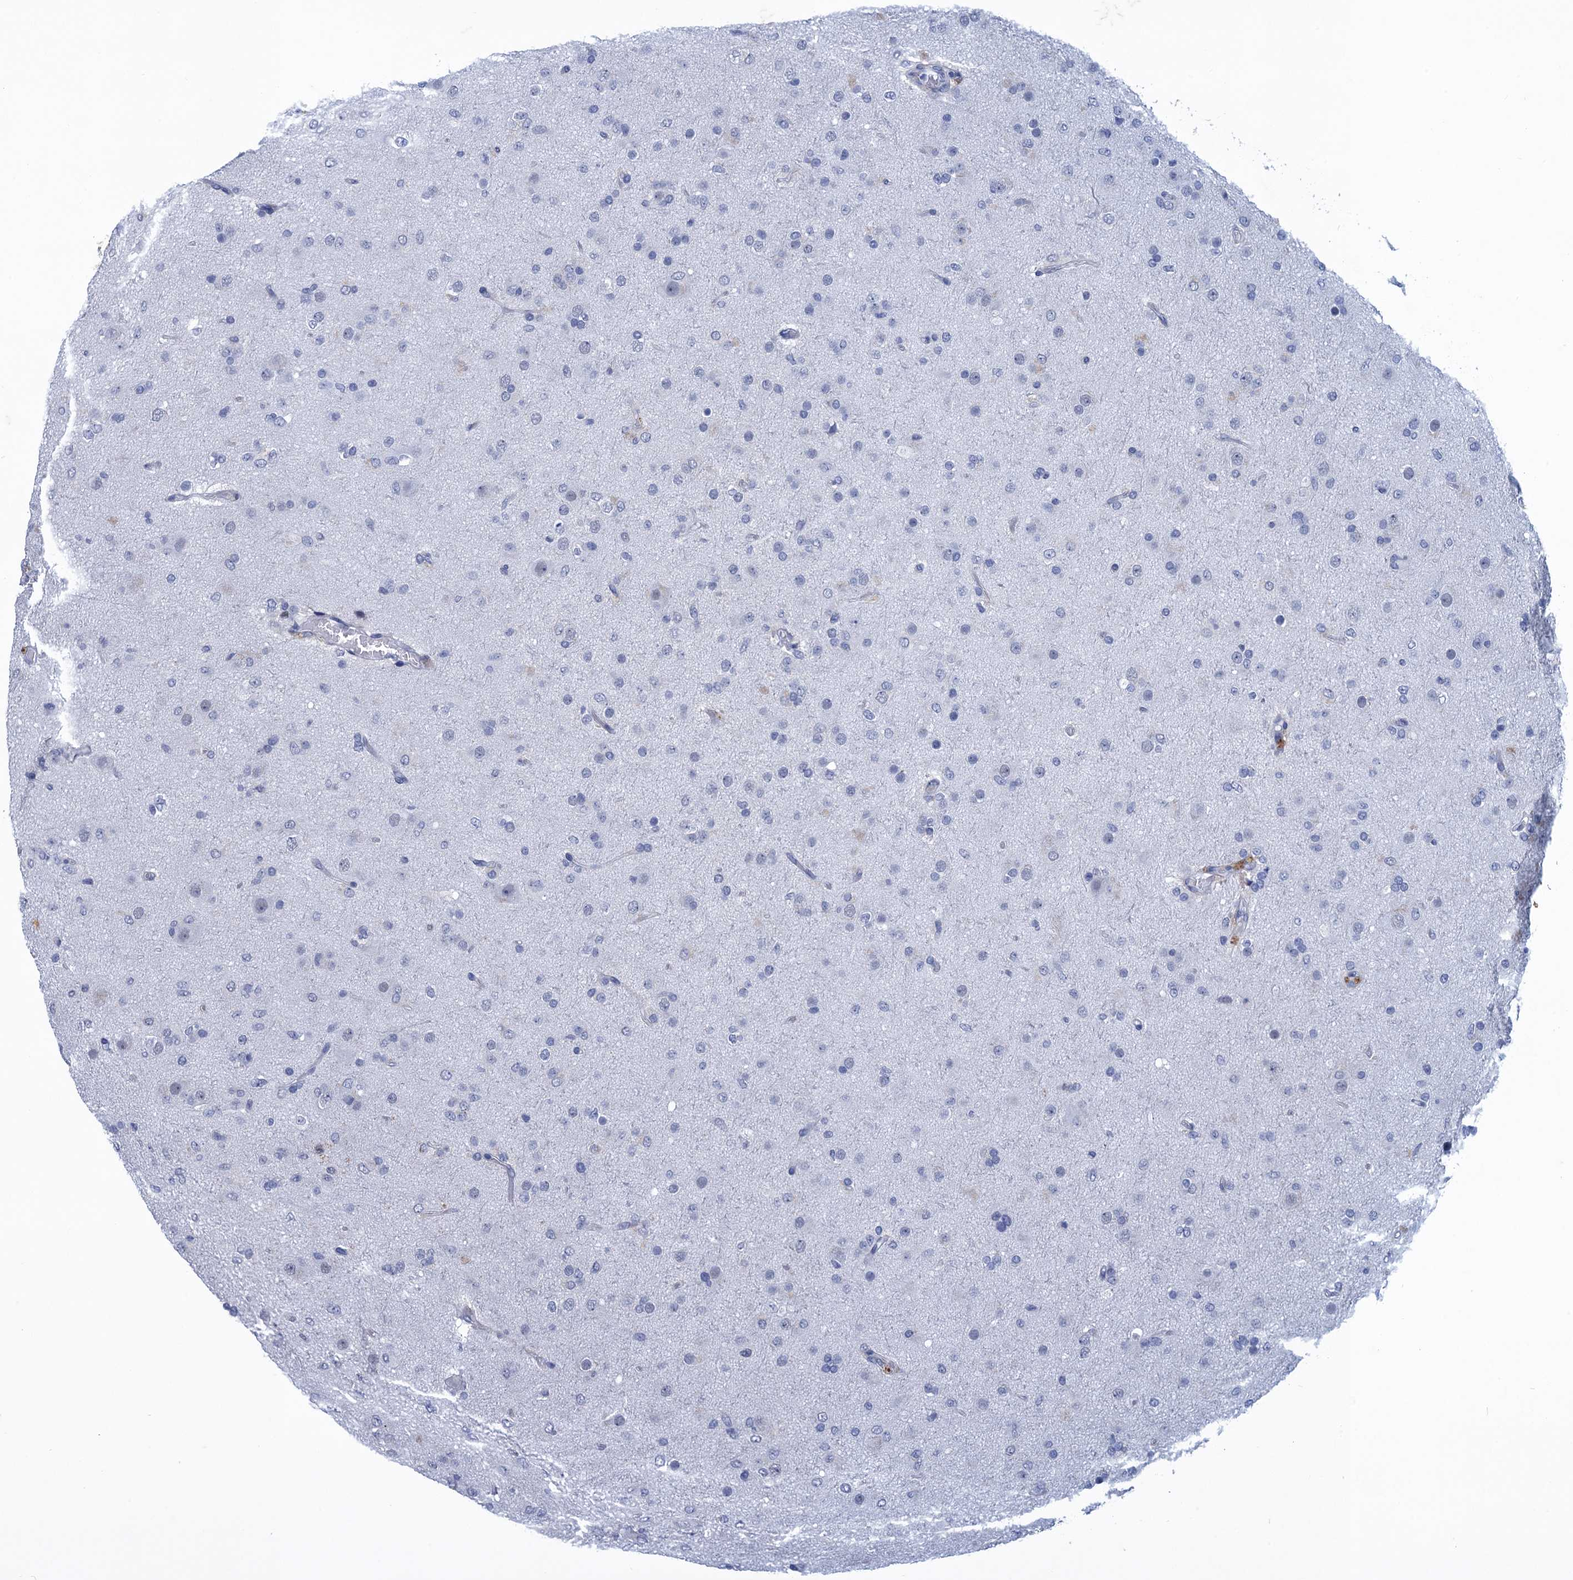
{"staining": {"intensity": "negative", "quantity": "none", "location": "none"}, "tissue": "glioma", "cell_type": "Tumor cells", "image_type": "cancer", "snomed": [{"axis": "morphology", "description": "Glioma, malignant, Low grade"}, {"axis": "topography", "description": "Brain"}], "caption": "Photomicrograph shows no protein staining in tumor cells of malignant glioma (low-grade) tissue.", "gene": "GINS3", "patient": {"sex": "male", "age": 65}}